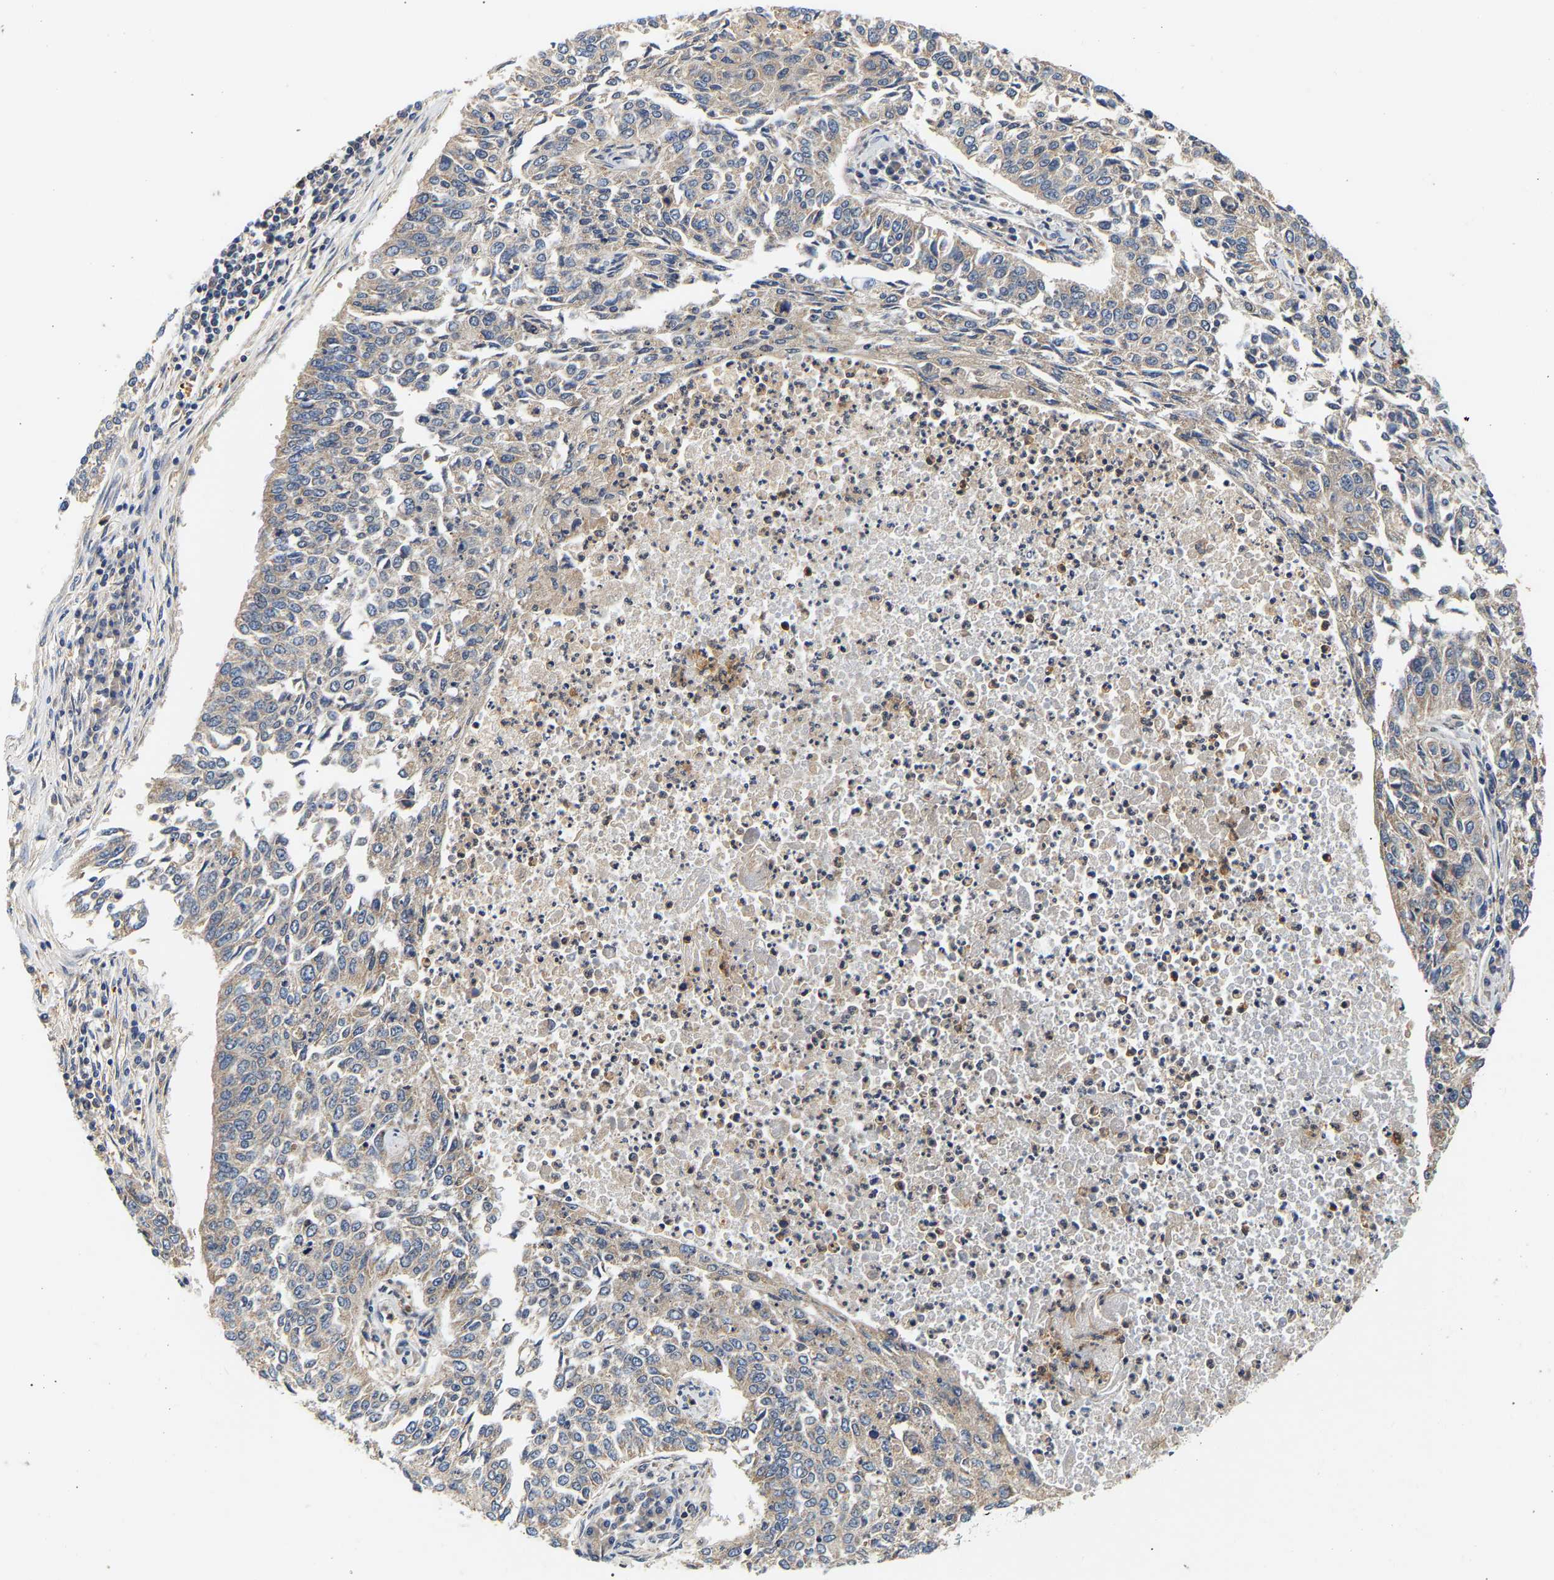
{"staining": {"intensity": "negative", "quantity": "none", "location": "none"}, "tissue": "lung cancer", "cell_type": "Tumor cells", "image_type": "cancer", "snomed": [{"axis": "morphology", "description": "Normal tissue, NOS"}, {"axis": "morphology", "description": "Squamous cell carcinoma, NOS"}, {"axis": "topography", "description": "Cartilage tissue"}, {"axis": "topography", "description": "Bronchus"}, {"axis": "topography", "description": "Lung"}], "caption": "Tumor cells show no significant protein positivity in lung cancer.", "gene": "PPID", "patient": {"sex": "female", "age": 49}}